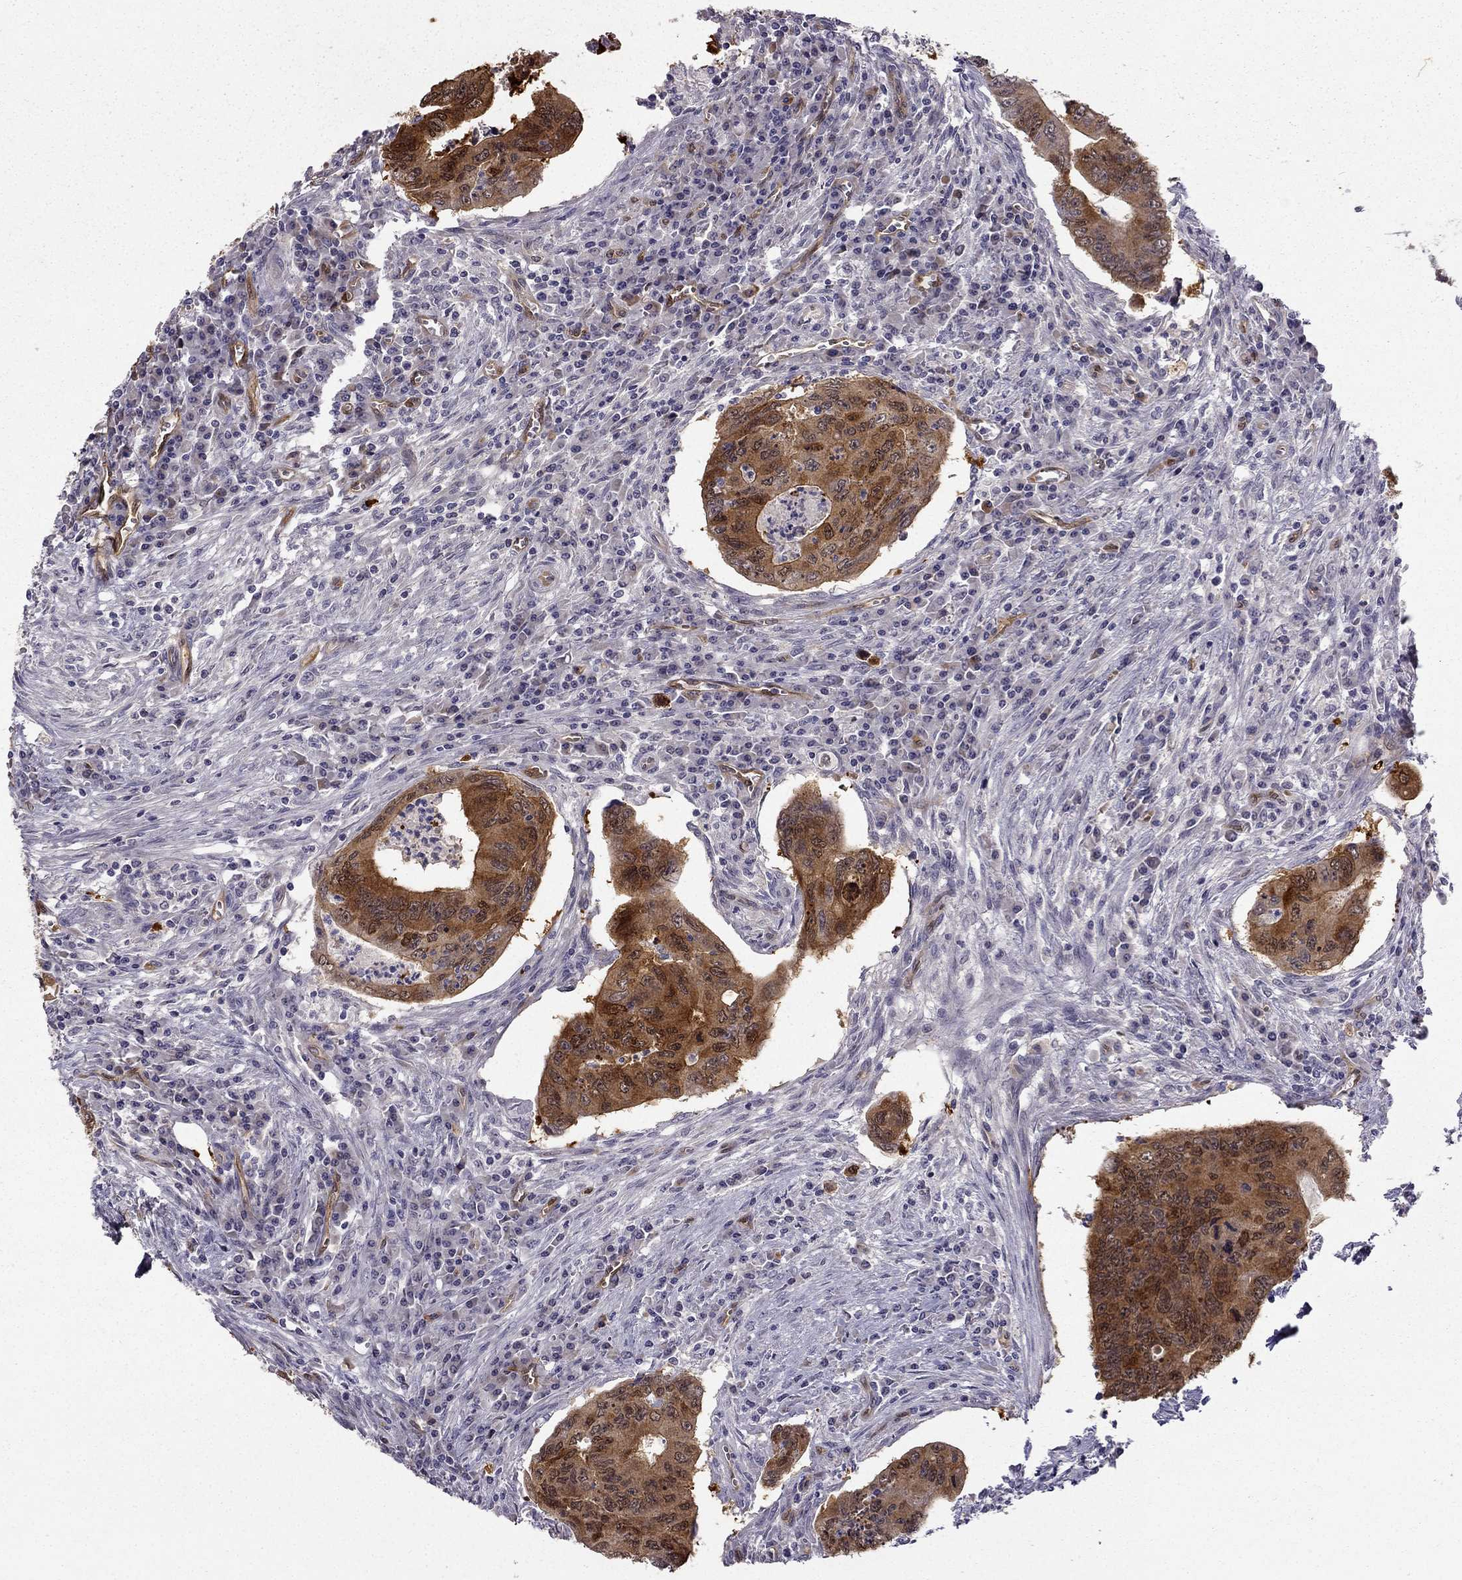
{"staining": {"intensity": "moderate", "quantity": ">75%", "location": "cytoplasmic/membranous"}, "tissue": "colorectal cancer", "cell_type": "Tumor cells", "image_type": "cancer", "snomed": [{"axis": "morphology", "description": "Adenocarcinoma, NOS"}, {"axis": "topography", "description": "Colon"}], "caption": "Colorectal cancer tissue exhibits moderate cytoplasmic/membranous positivity in about >75% of tumor cells", "gene": "NQO1", "patient": {"sex": "male", "age": 53}}